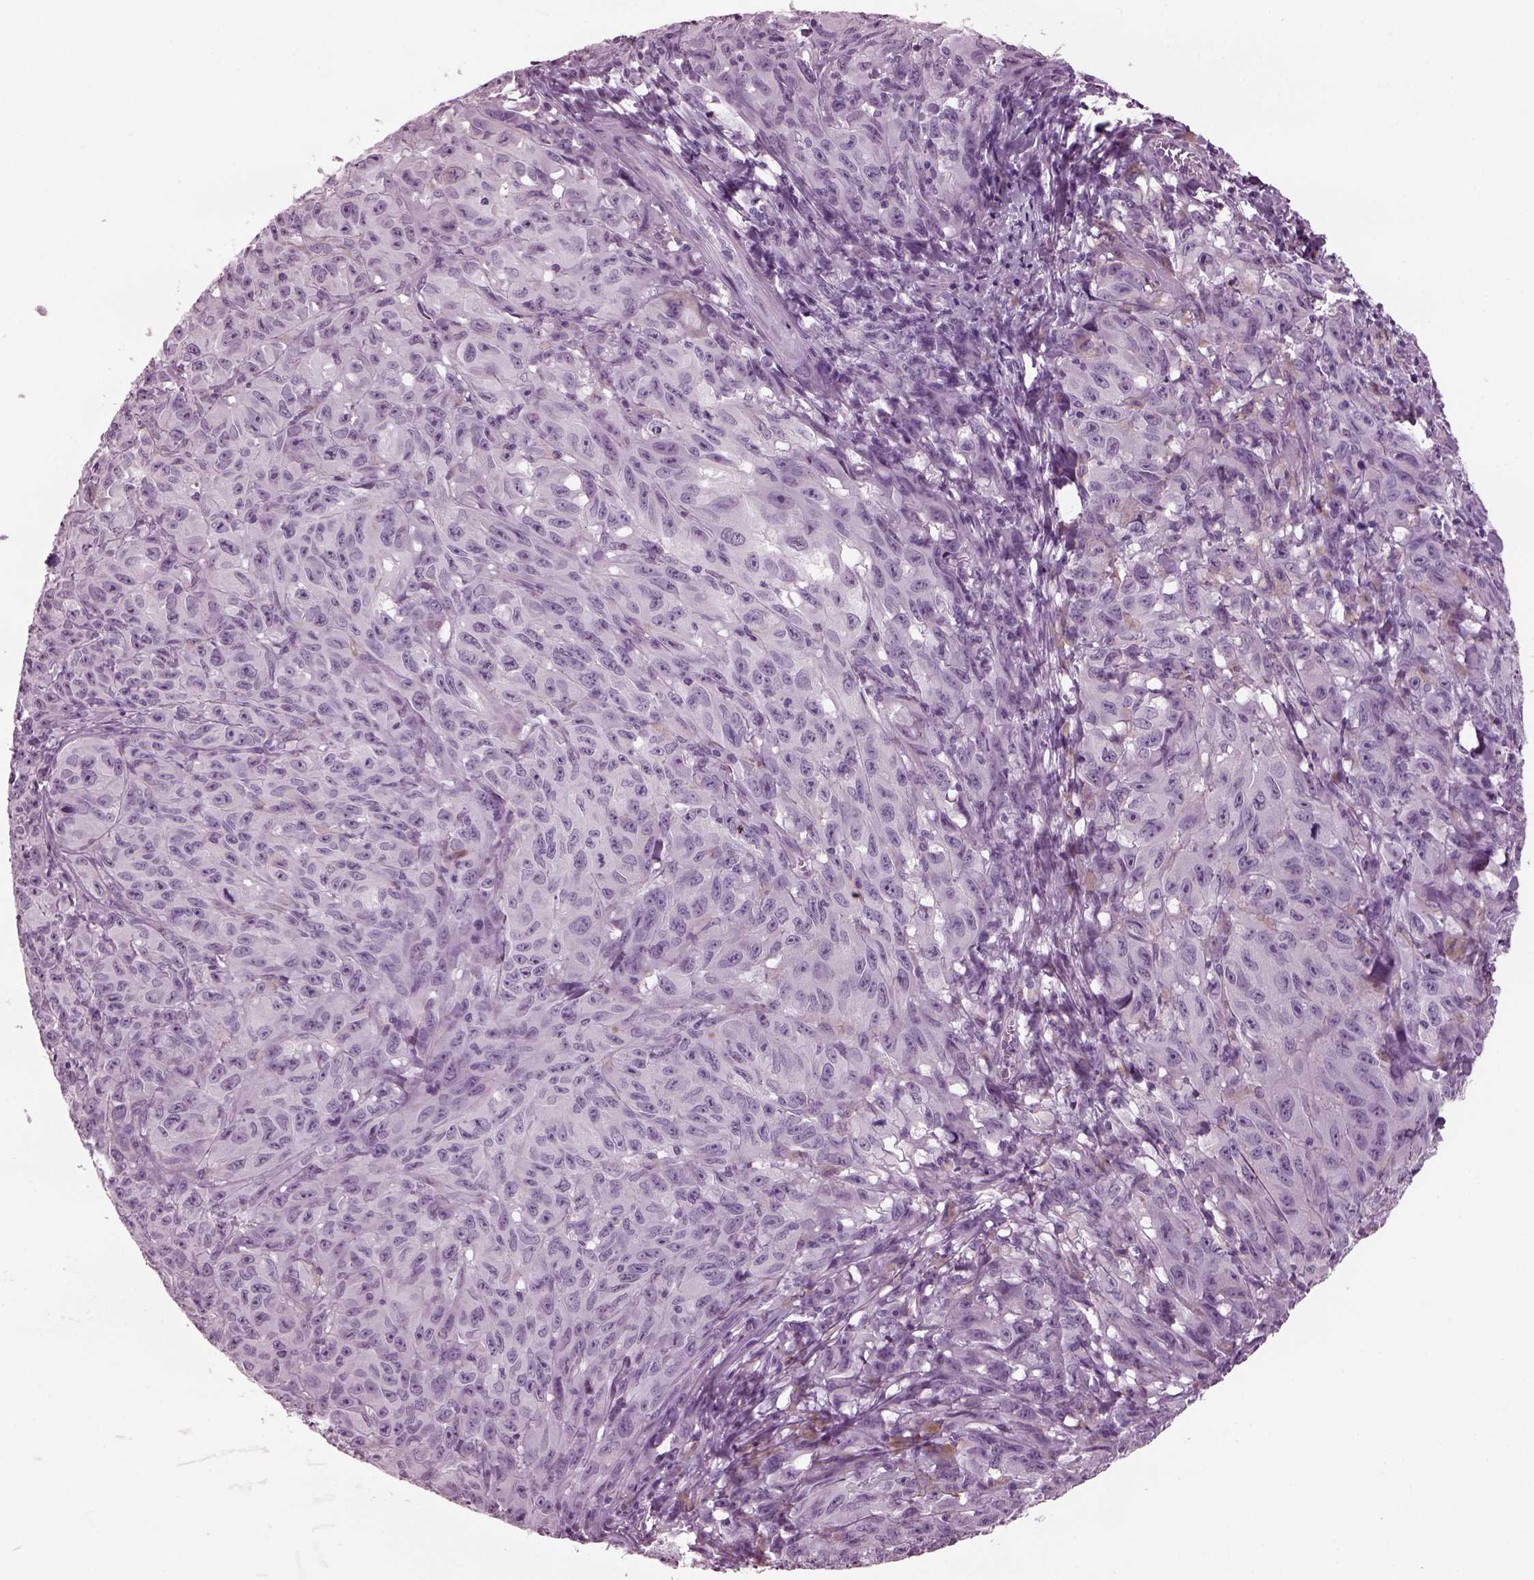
{"staining": {"intensity": "negative", "quantity": "none", "location": "none"}, "tissue": "melanoma", "cell_type": "Tumor cells", "image_type": "cancer", "snomed": [{"axis": "morphology", "description": "Malignant melanoma, NOS"}, {"axis": "topography", "description": "Vulva, labia, clitoris and Bartholin´s gland, NO"}], "caption": "Protein analysis of malignant melanoma shows no significant expression in tumor cells.", "gene": "TPPP2", "patient": {"sex": "female", "age": 75}}